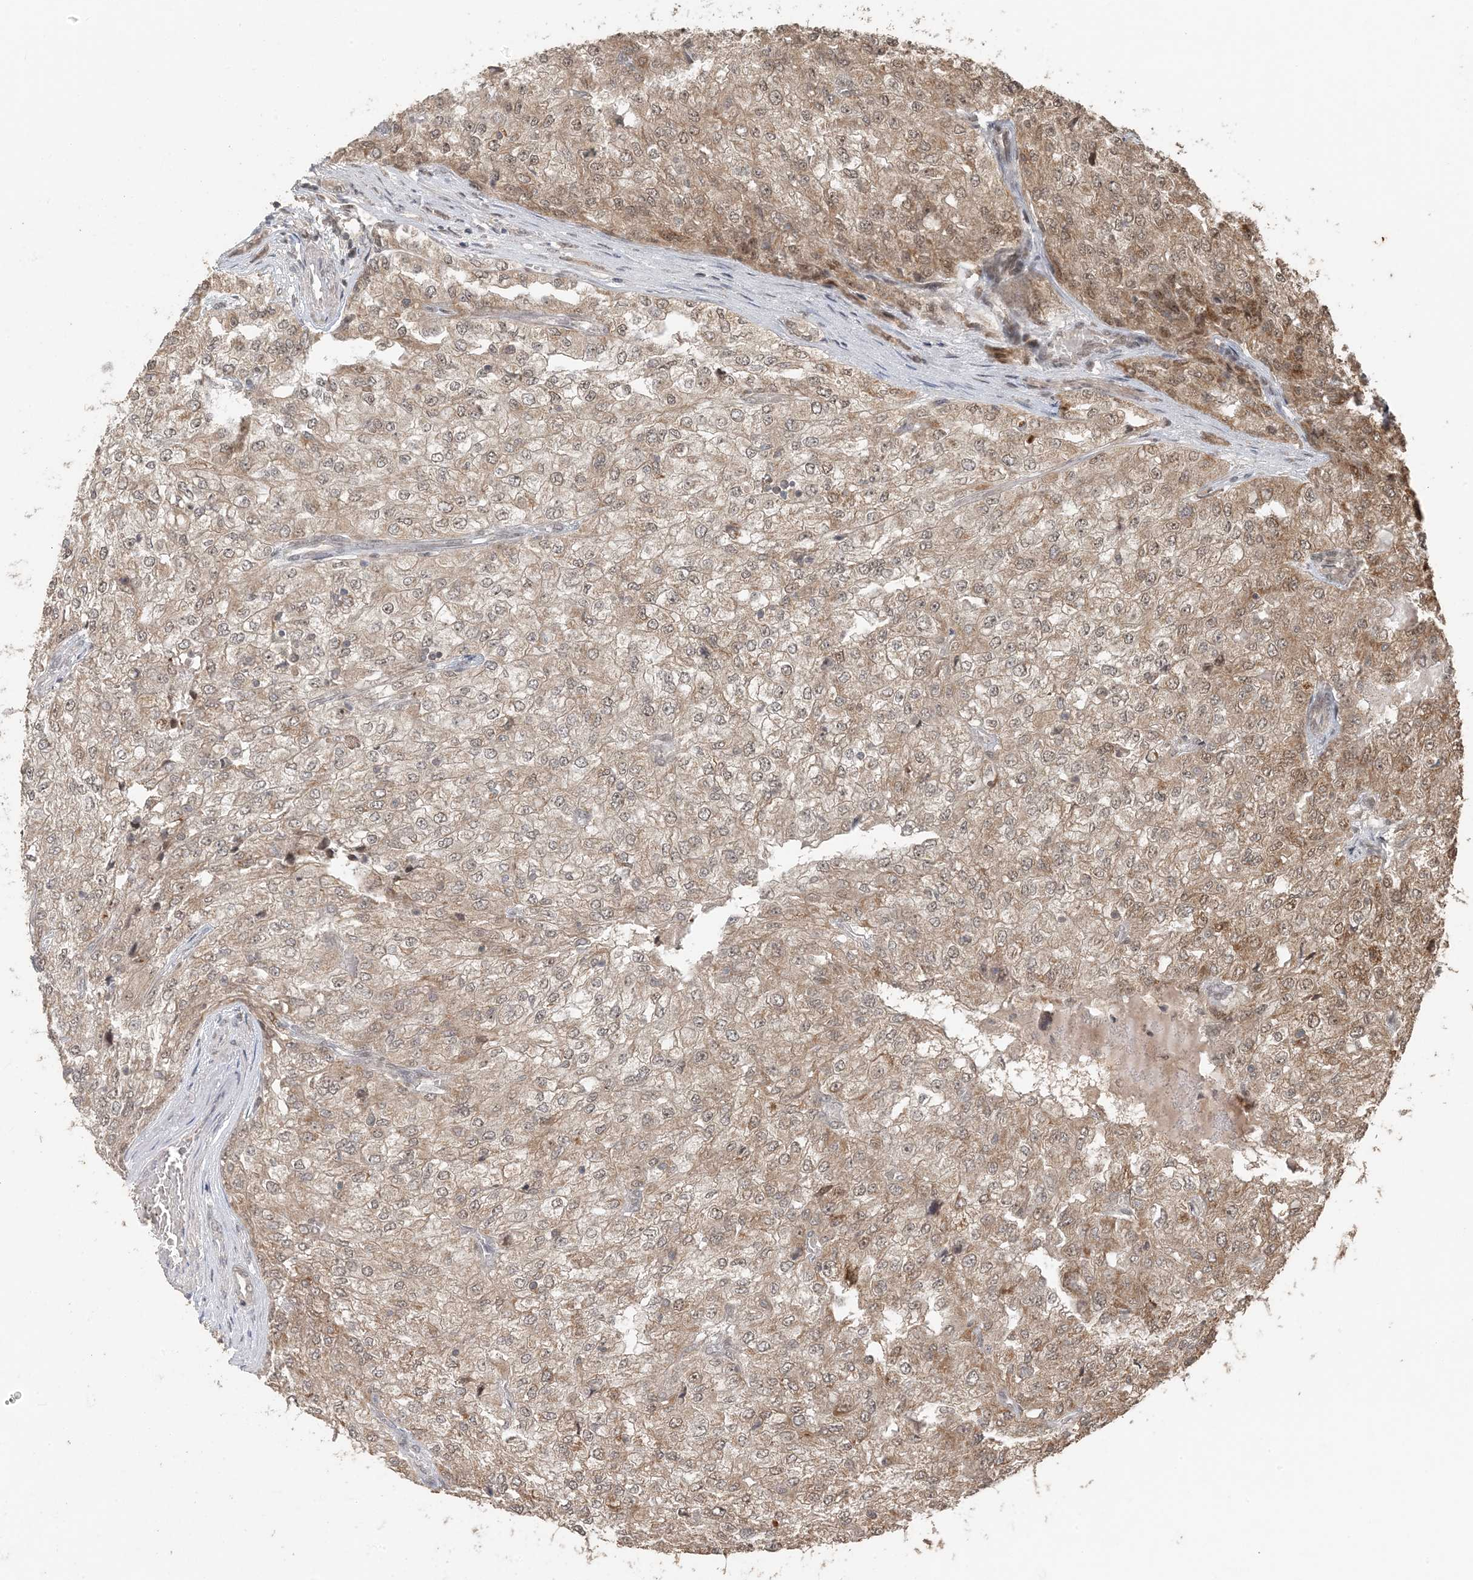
{"staining": {"intensity": "moderate", "quantity": ">75%", "location": "cytoplasmic/membranous"}, "tissue": "renal cancer", "cell_type": "Tumor cells", "image_type": "cancer", "snomed": [{"axis": "morphology", "description": "Adenocarcinoma, NOS"}, {"axis": "topography", "description": "Kidney"}], "caption": "A medium amount of moderate cytoplasmic/membranous positivity is present in approximately >75% of tumor cells in renal cancer tissue.", "gene": "ATP13A2", "patient": {"sex": "female", "age": 54}}